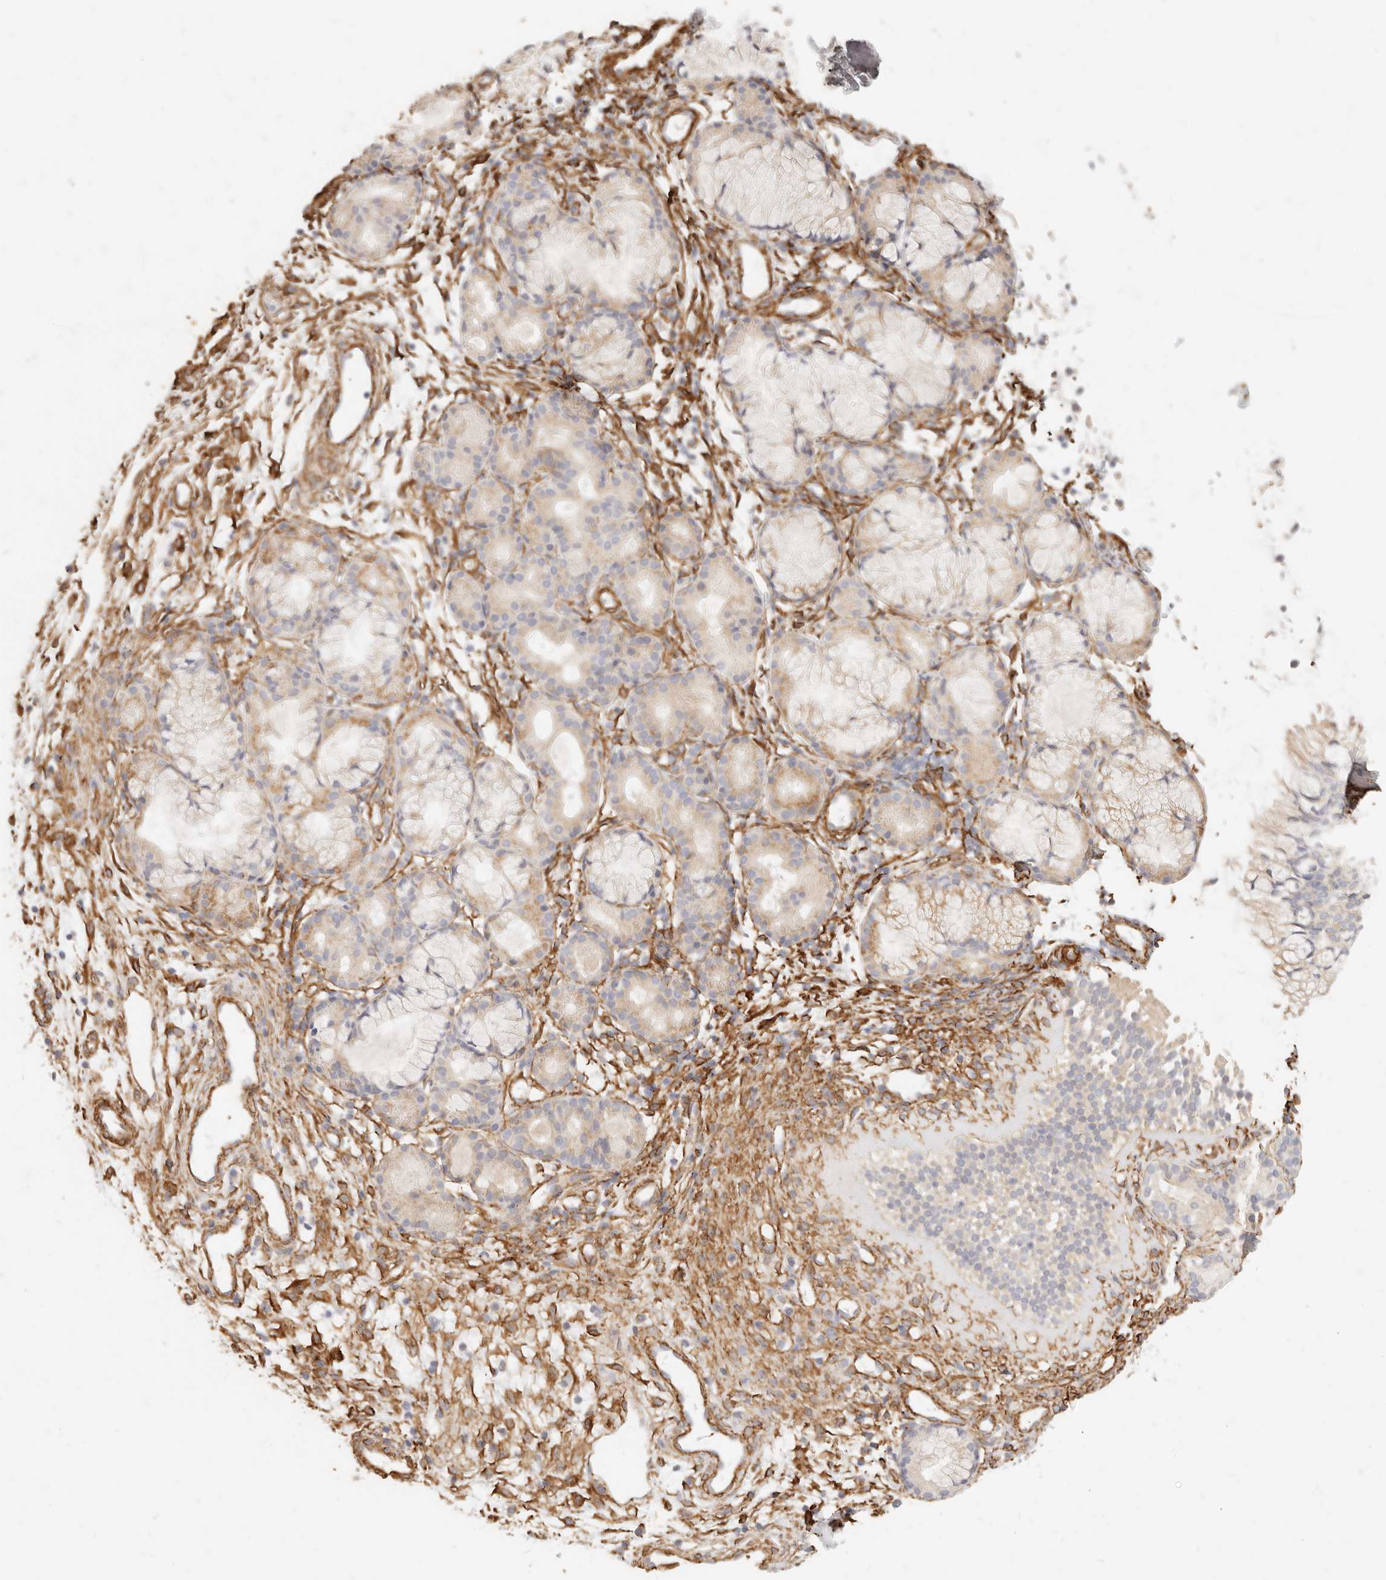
{"staining": {"intensity": "weak", "quantity": ">75%", "location": "cytoplasmic/membranous"}, "tissue": "nasopharynx", "cell_type": "Respiratory epithelial cells", "image_type": "normal", "snomed": [{"axis": "morphology", "description": "Normal tissue, NOS"}, {"axis": "morphology", "description": "Inflammation, NOS"}, {"axis": "topography", "description": "Nasopharynx"}], "caption": "High-power microscopy captured an IHC photomicrograph of normal nasopharynx, revealing weak cytoplasmic/membranous expression in approximately >75% of respiratory epithelial cells. (IHC, brightfield microscopy, high magnification).", "gene": "TMTC2", "patient": {"sex": "female", "age": 19}}